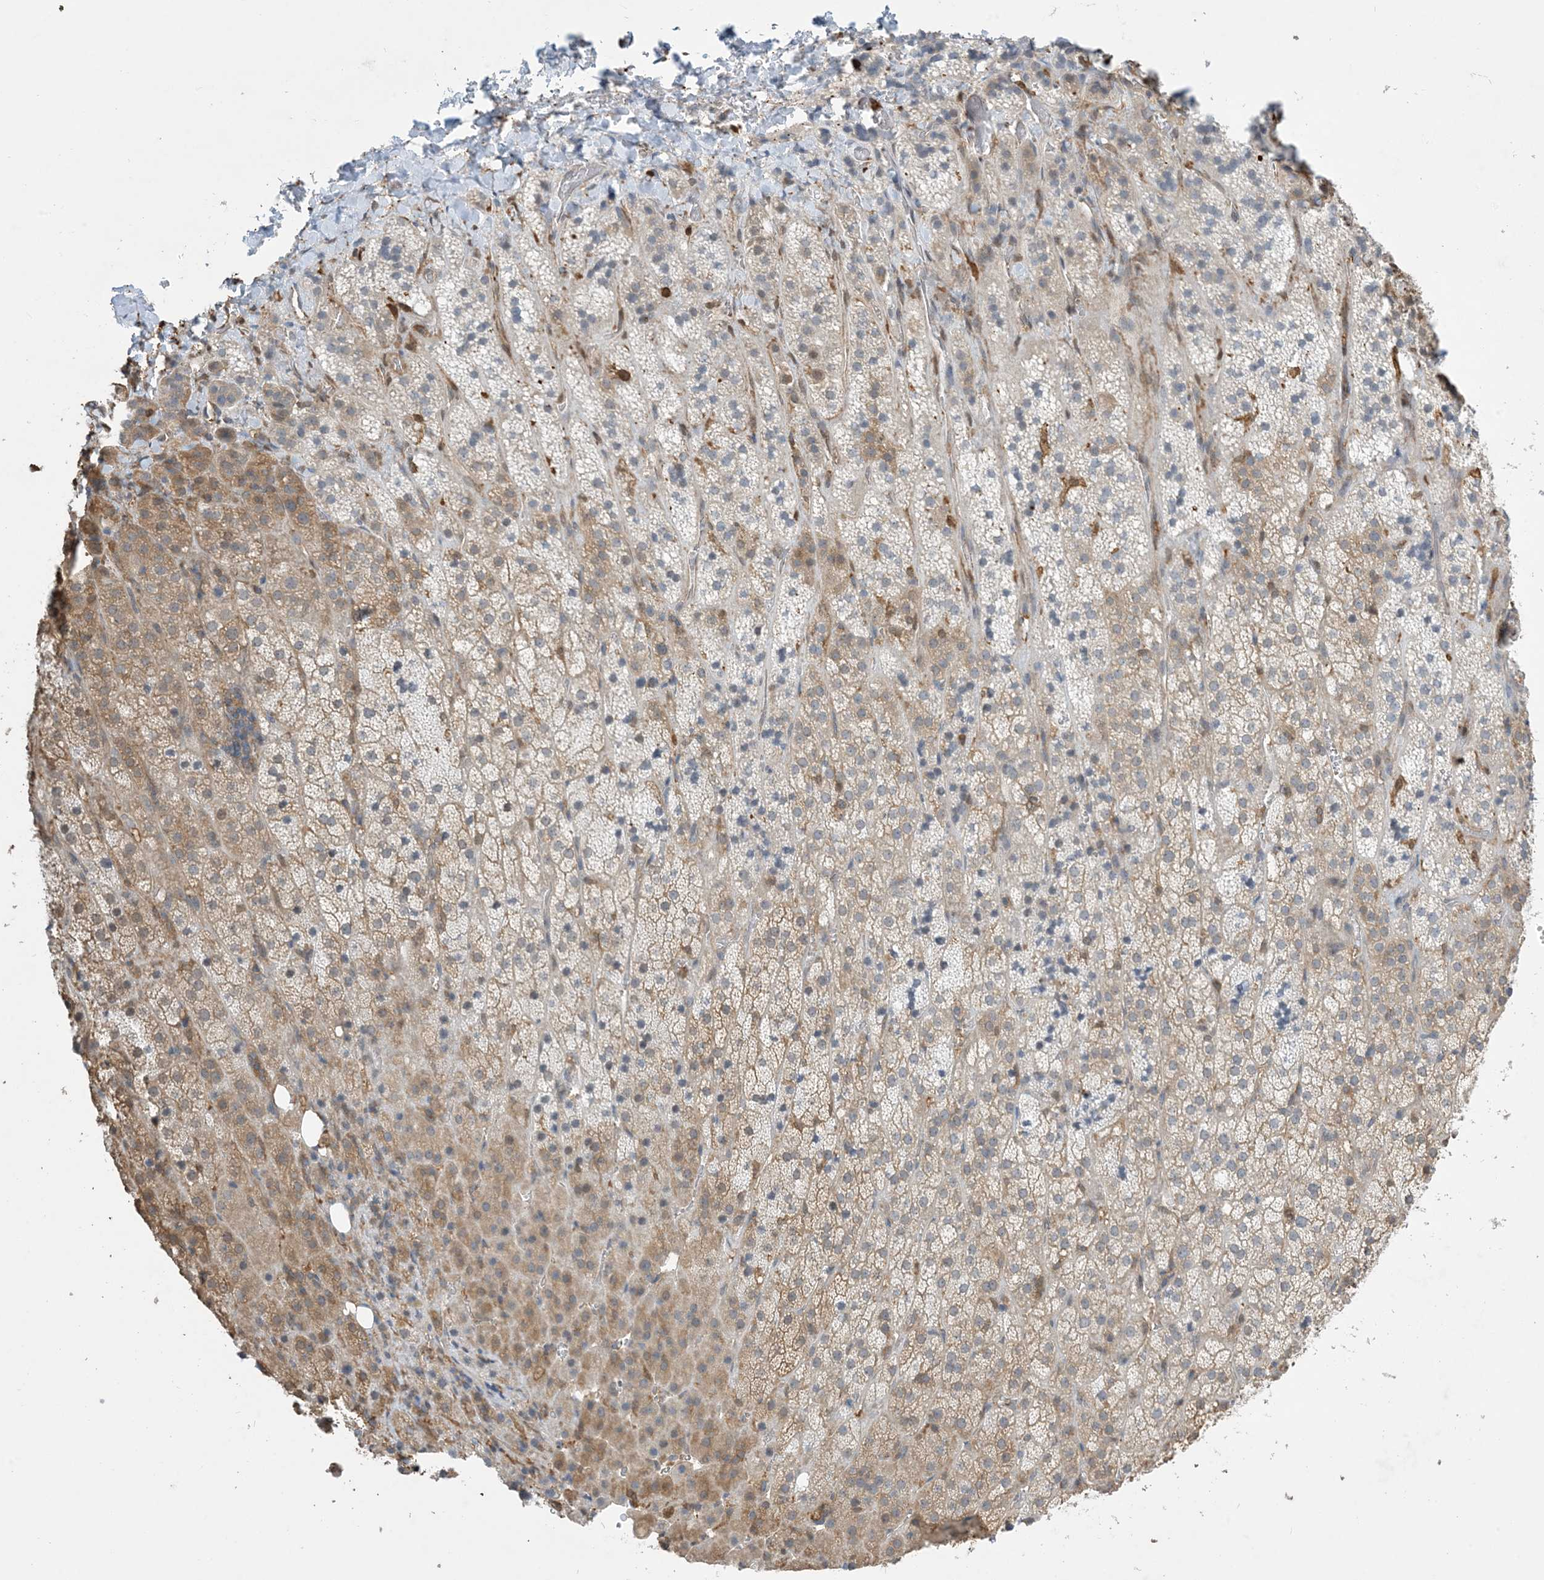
{"staining": {"intensity": "moderate", "quantity": "<25%", "location": "cytoplasmic/membranous"}, "tissue": "adrenal gland", "cell_type": "Glandular cells", "image_type": "normal", "snomed": [{"axis": "morphology", "description": "Normal tissue, NOS"}, {"axis": "topography", "description": "Adrenal gland"}], "caption": "Immunohistochemical staining of unremarkable adrenal gland exhibits low levels of moderate cytoplasmic/membranous expression in approximately <25% of glandular cells. The protein is shown in brown color, while the nuclei are stained blue.", "gene": "TMSB4X", "patient": {"sex": "female", "age": 57}}